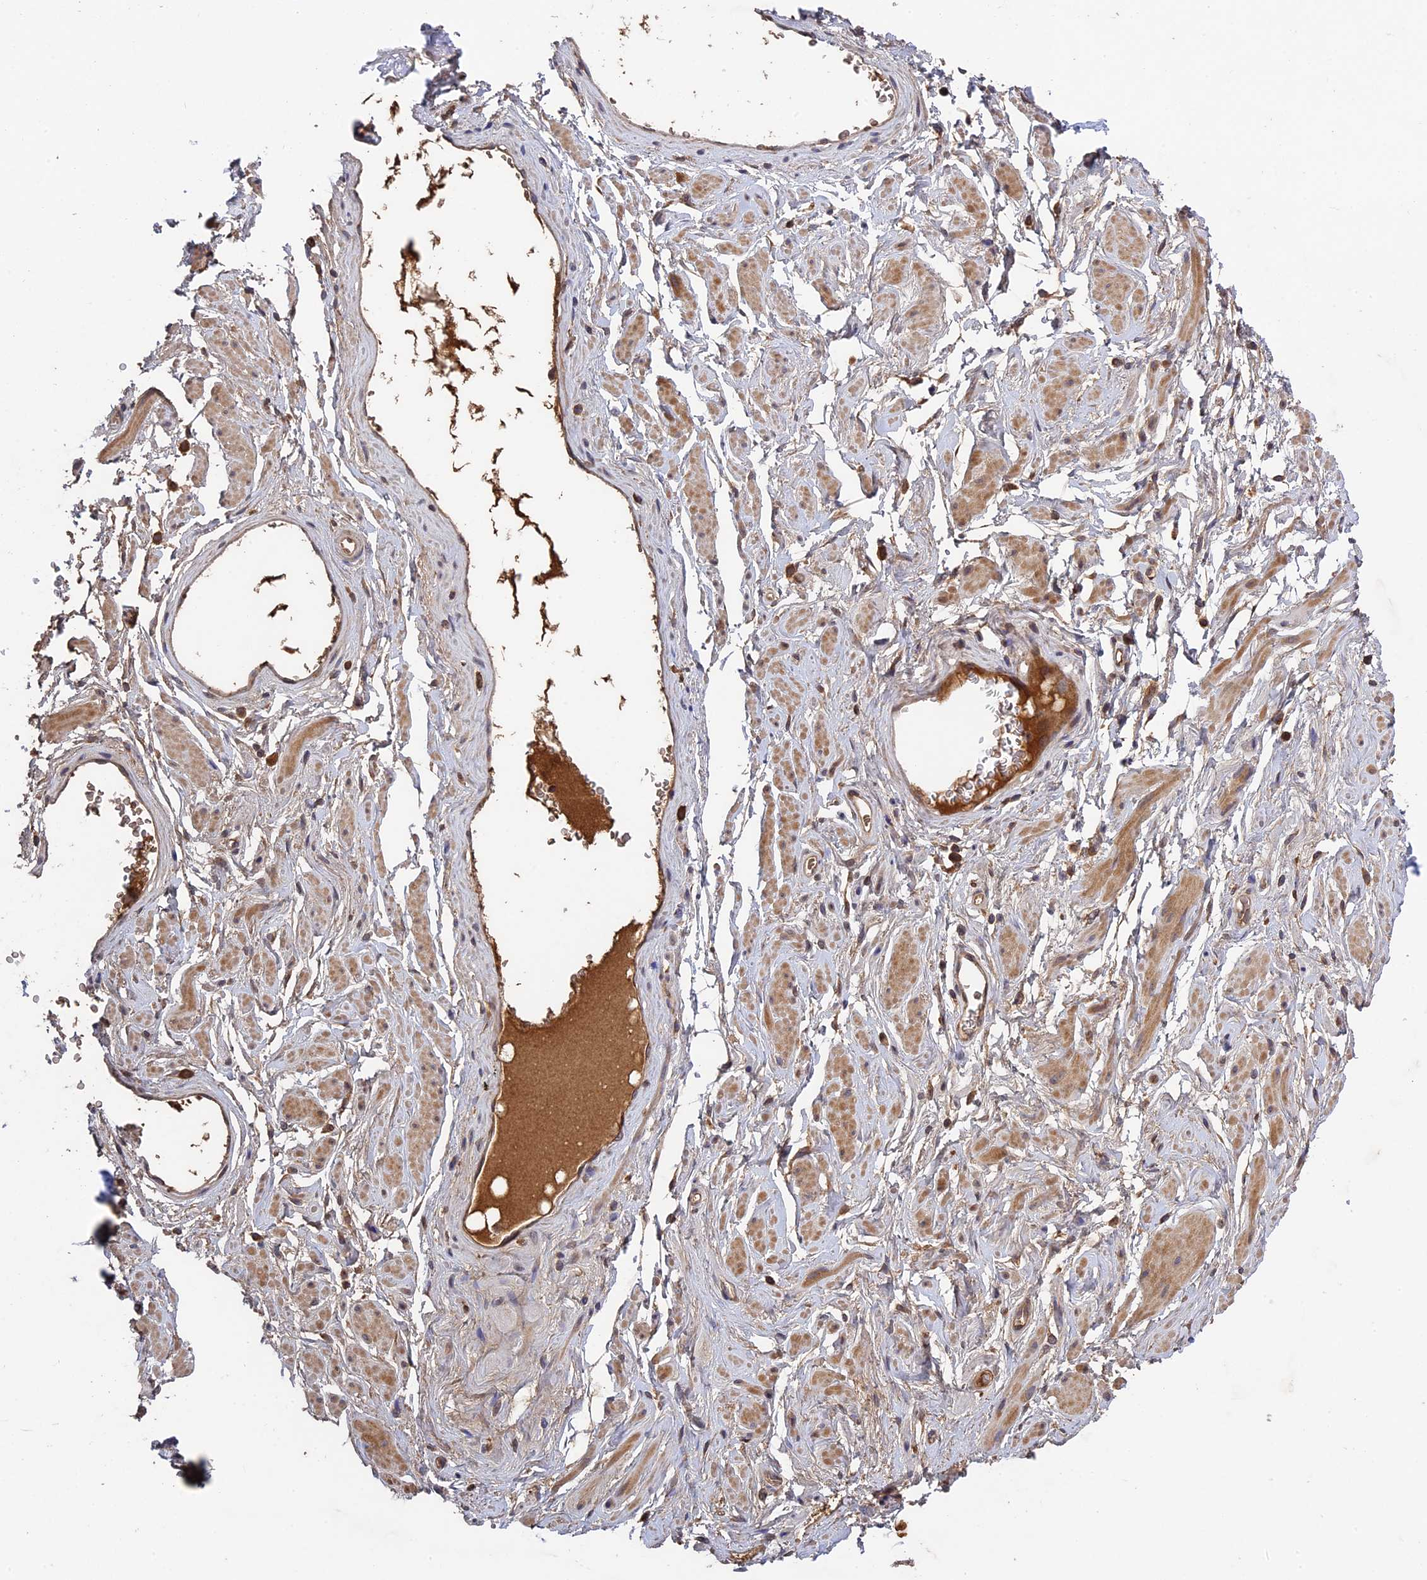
{"staining": {"intensity": "weak", "quantity": "25%-75%", "location": "cytoplasmic/membranous"}, "tissue": "soft tissue", "cell_type": "Chondrocytes", "image_type": "normal", "snomed": [{"axis": "morphology", "description": "Normal tissue, NOS"}, {"axis": "morphology", "description": "Adenocarcinoma, NOS"}, {"axis": "topography", "description": "Rectum"}, {"axis": "topography", "description": "Vagina"}, {"axis": "topography", "description": "Peripheral nerve tissue"}], "caption": "Brown immunohistochemical staining in benign soft tissue exhibits weak cytoplasmic/membranous staining in about 25%-75% of chondrocytes.", "gene": "RAB15", "patient": {"sex": "female", "age": 71}}